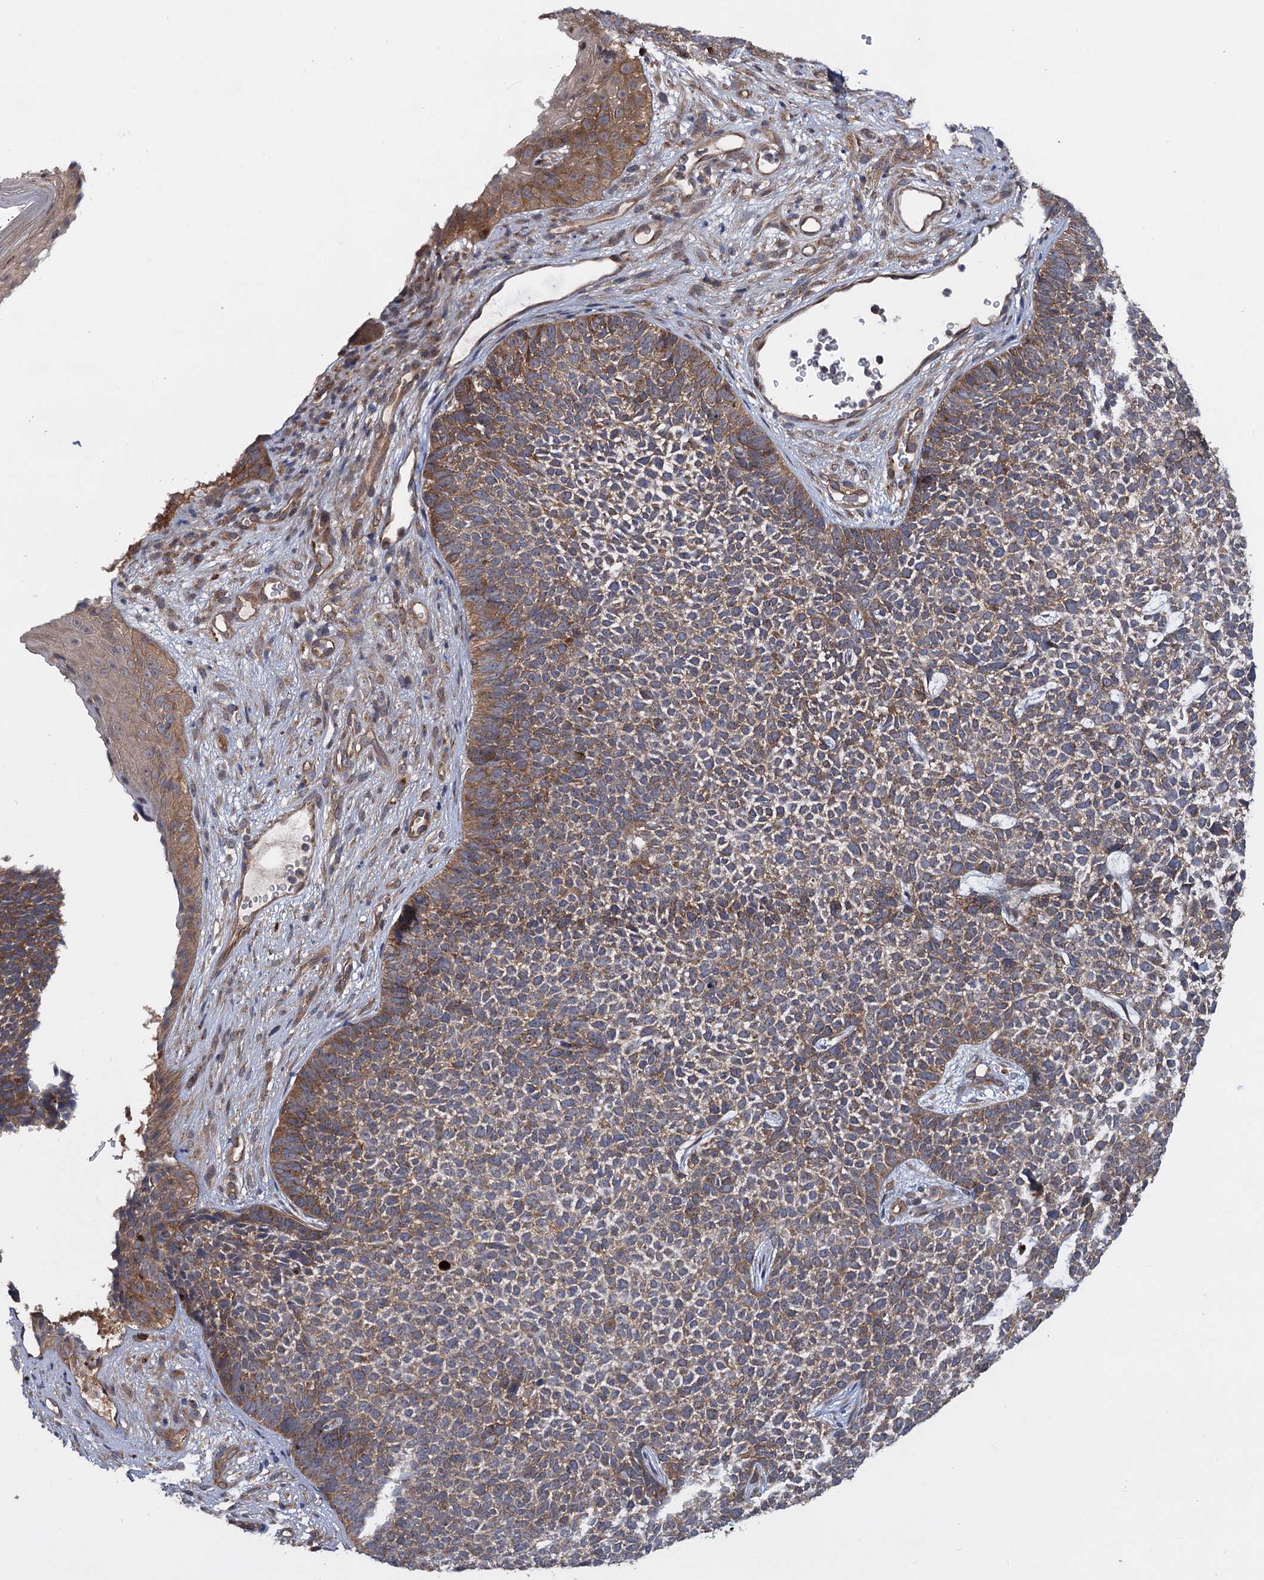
{"staining": {"intensity": "moderate", "quantity": ">75%", "location": "cytoplasmic/membranous"}, "tissue": "skin cancer", "cell_type": "Tumor cells", "image_type": "cancer", "snomed": [{"axis": "morphology", "description": "Basal cell carcinoma"}, {"axis": "topography", "description": "Skin"}], "caption": "This photomicrograph demonstrates immunohistochemistry (IHC) staining of human skin cancer (basal cell carcinoma), with medium moderate cytoplasmic/membranous expression in approximately >75% of tumor cells.", "gene": "HAUS1", "patient": {"sex": "female", "age": 84}}